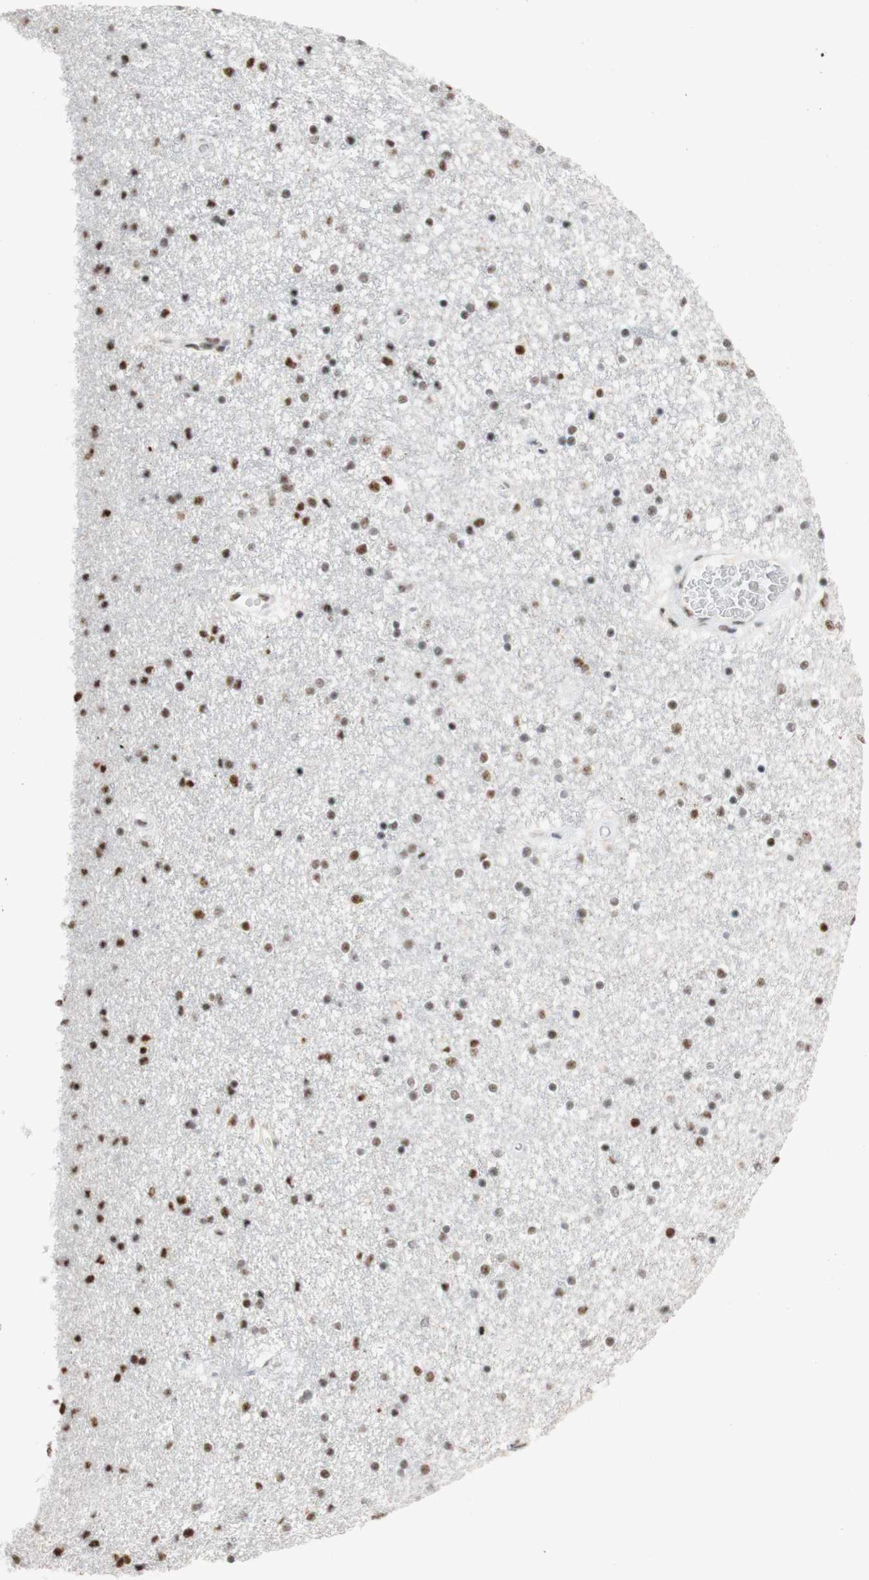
{"staining": {"intensity": "strong", "quantity": ">75%", "location": "nuclear"}, "tissue": "caudate", "cell_type": "Glial cells", "image_type": "normal", "snomed": [{"axis": "morphology", "description": "Normal tissue, NOS"}, {"axis": "topography", "description": "Lateral ventricle wall"}], "caption": "Immunohistochemistry photomicrograph of unremarkable caudate stained for a protein (brown), which displays high levels of strong nuclear expression in approximately >75% of glial cells.", "gene": "SAP18", "patient": {"sex": "female", "age": 54}}